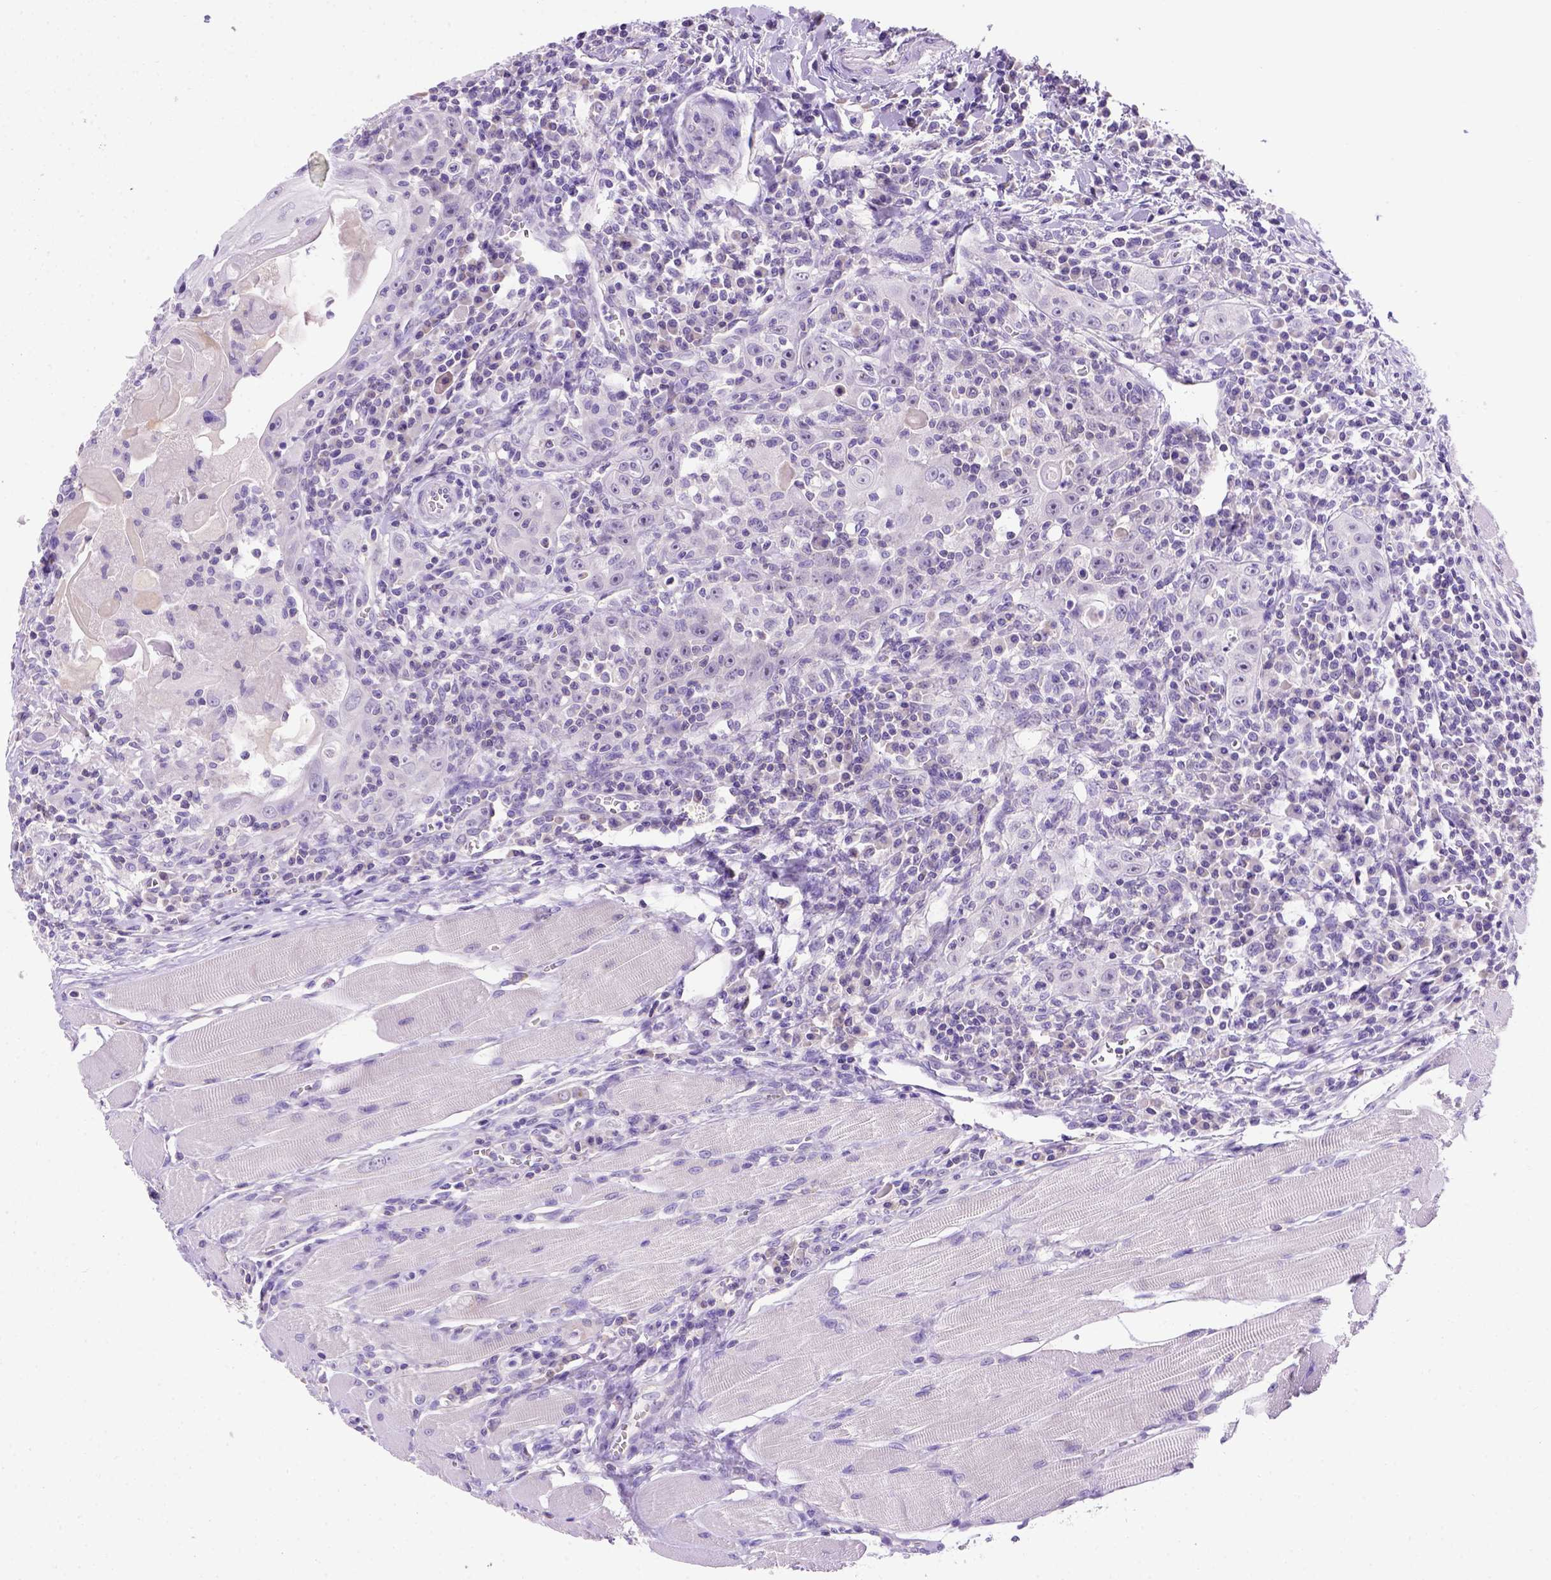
{"staining": {"intensity": "negative", "quantity": "none", "location": "none"}, "tissue": "head and neck cancer", "cell_type": "Tumor cells", "image_type": "cancer", "snomed": [{"axis": "morphology", "description": "Squamous cell carcinoma, NOS"}, {"axis": "topography", "description": "Head-Neck"}], "caption": "The immunohistochemistry (IHC) micrograph has no significant staining in tumor cells of squamous cell carcinoma (head and neck) tissue.", "gene": "FOXI1", "patient": {"sex": "male", "age": 52}}